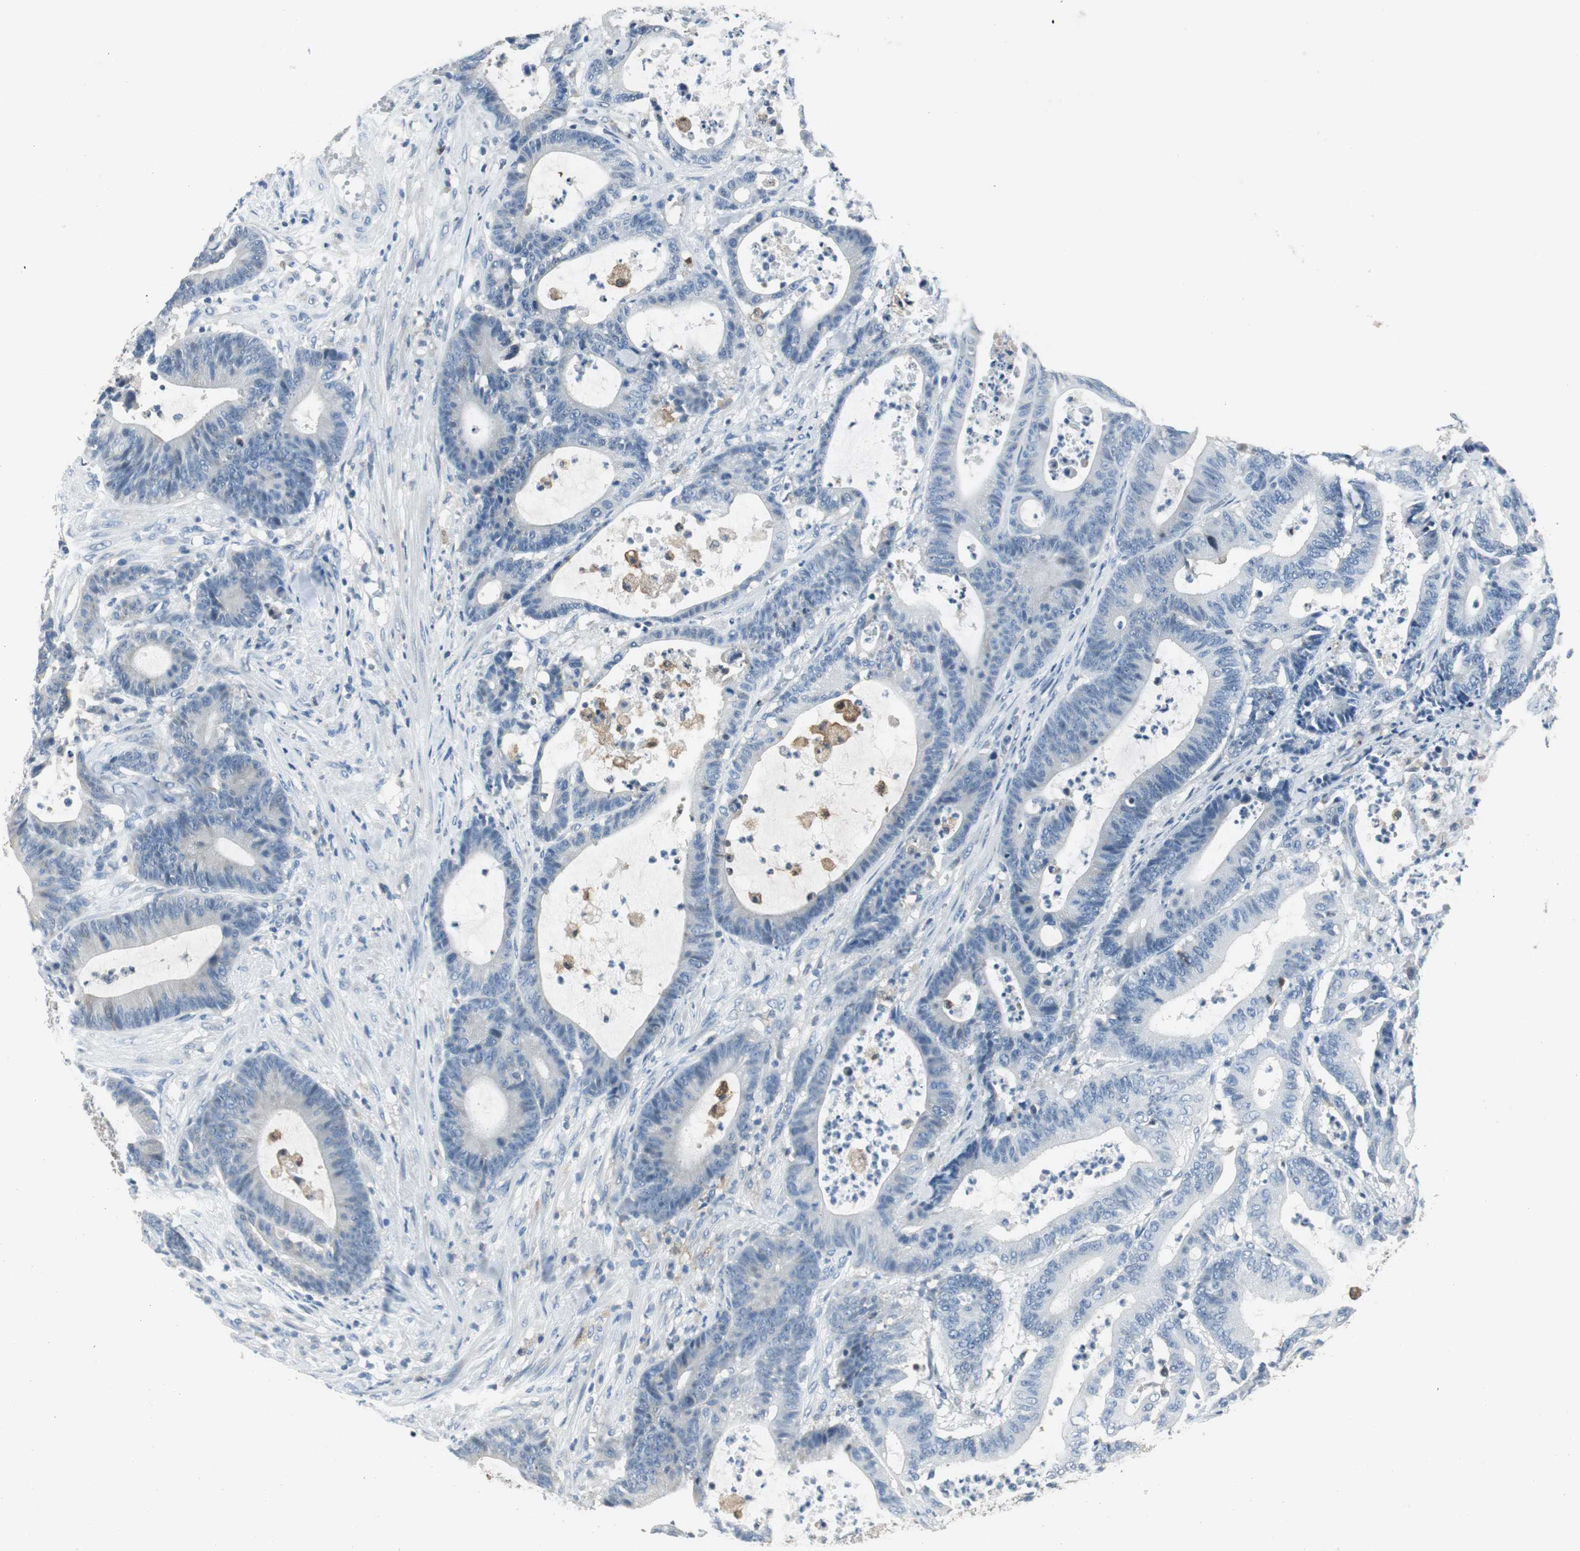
{"staining": {"intensity": "negative", "quantity": "none", "location": "none"}, "tissue": "colorectal cancer", "cell_type": "Tumor cells", "image_type": "cancer", "snomed": [{"axis": "morphology", "description": "Adenocarcinoma, NOS"}, {"axis": "topography", "description": "Colon"}], "caption": "Tumor cells are negative for brown protein staining in adenocarcinoma (colorectal).", "gene": "MSTO1", "patient": {"sex": "female", "age": 84}}